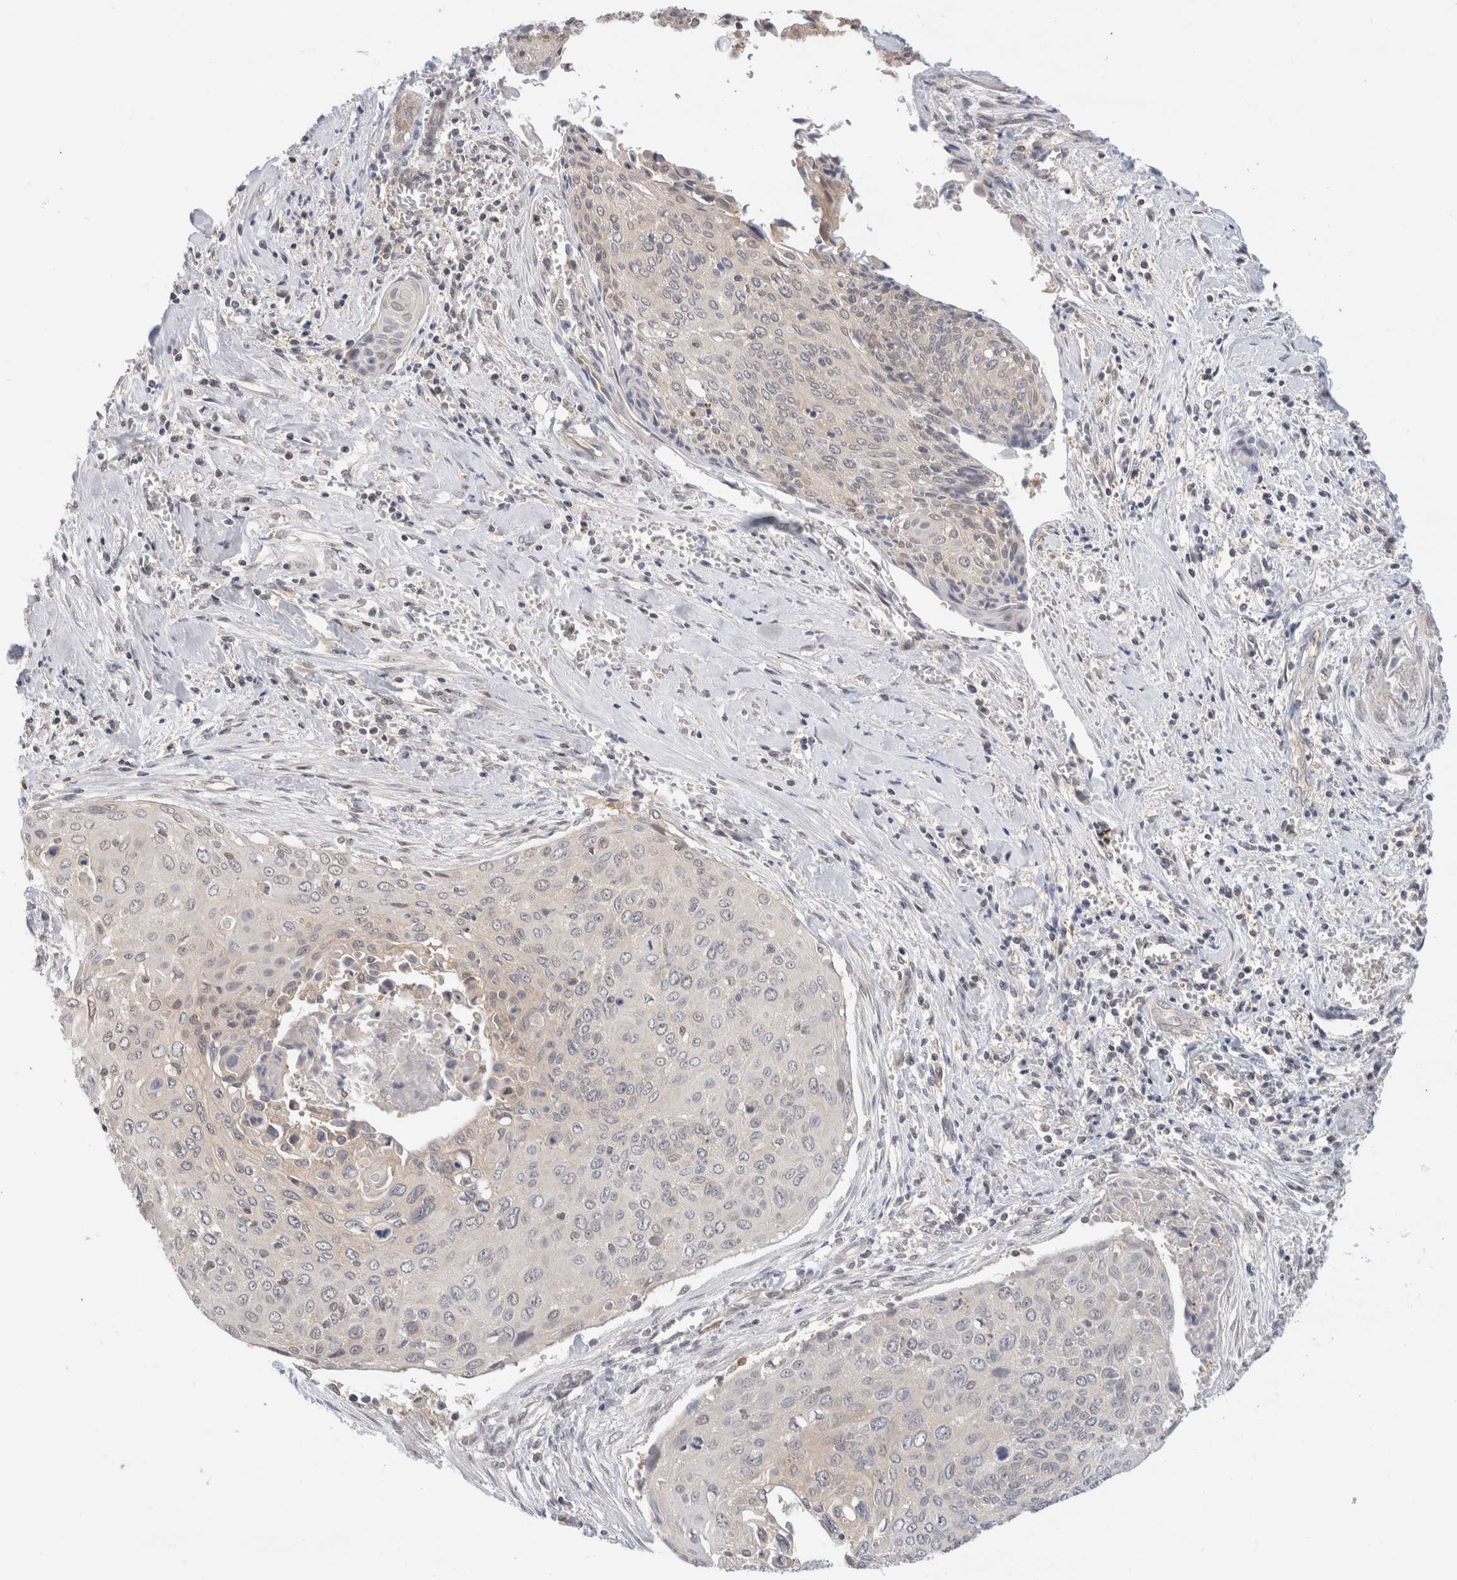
{"staining": {"intensity": "negative", "quantity": "none", "location": "none"}, "tissue": "cervical cancer", "cell_type": "Tumor cells", "image_type": "cancer", "snomed": [{"axis": "morphology", "description": "Squamous cell carcinoma, NOS"}, {"axis": "topography", "description": "Cervix"}], "caption": "This is an immunohistochemistry histopathology image of human cervical cancer. There is no expression in tumor cells.", "gene": "C17orf97", "patient": {"sex": "female", "age": 55}}